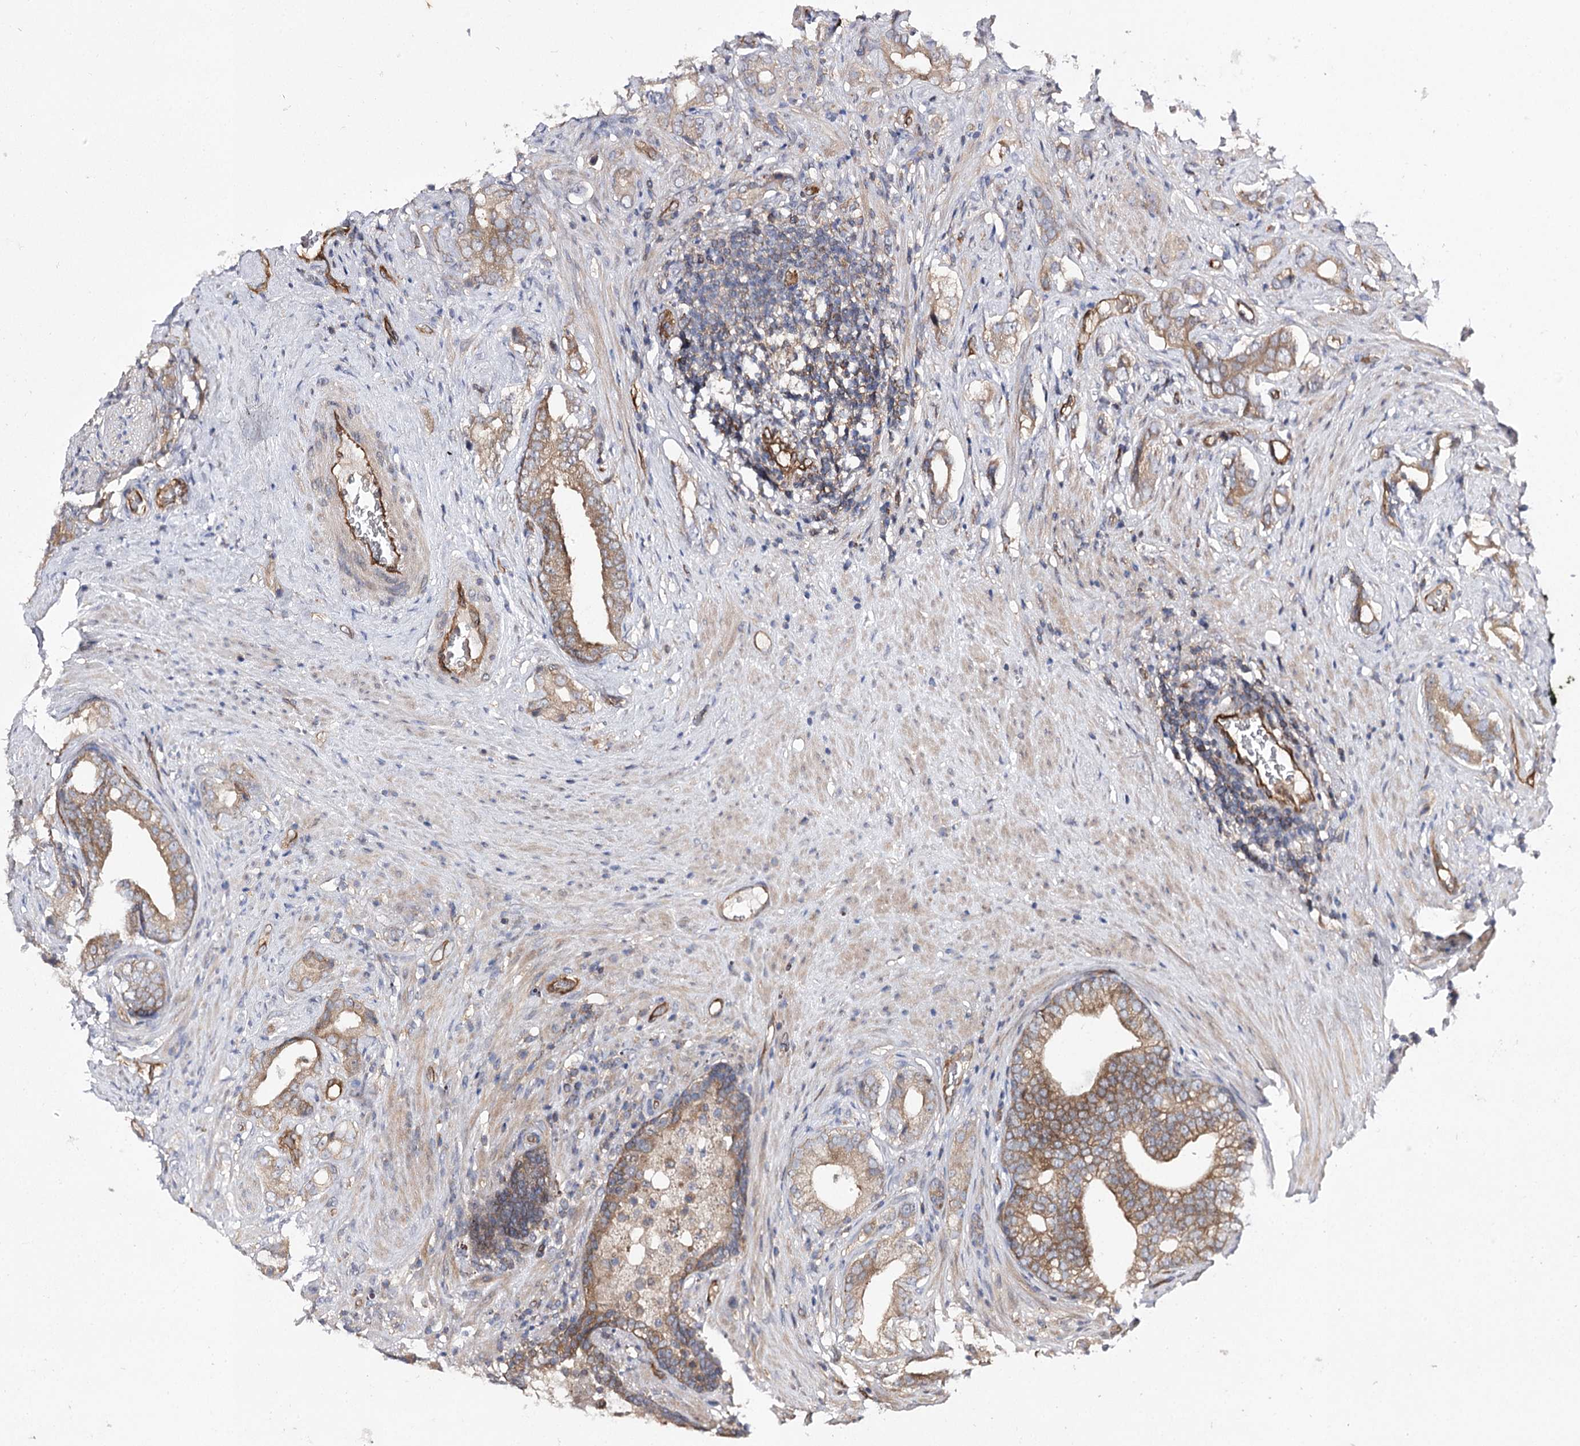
{"staining": {"intensity": "moderate", "quantity": ">75%", "location": "cytoplasmic/membranous"}, "tissue": "prostate cancer", "cell_type": "Tumor cells", "image_type": "cancer", "snomed": [{"axis": "morphology", "description": "Adenocarcinoma, Low grade"}, {"axis": "topography", "description": "Prostate"}], "caption": "Tumor cells reveal moderate cytoplasmic/membranous staining in approximately >75% of cells in prostate adenocarcinoma (low-grade). (Brightfield microscopy of DAB IHC at high magnification).", "gene": "BCR", "patient": {"sex": "male", "age": 71}}